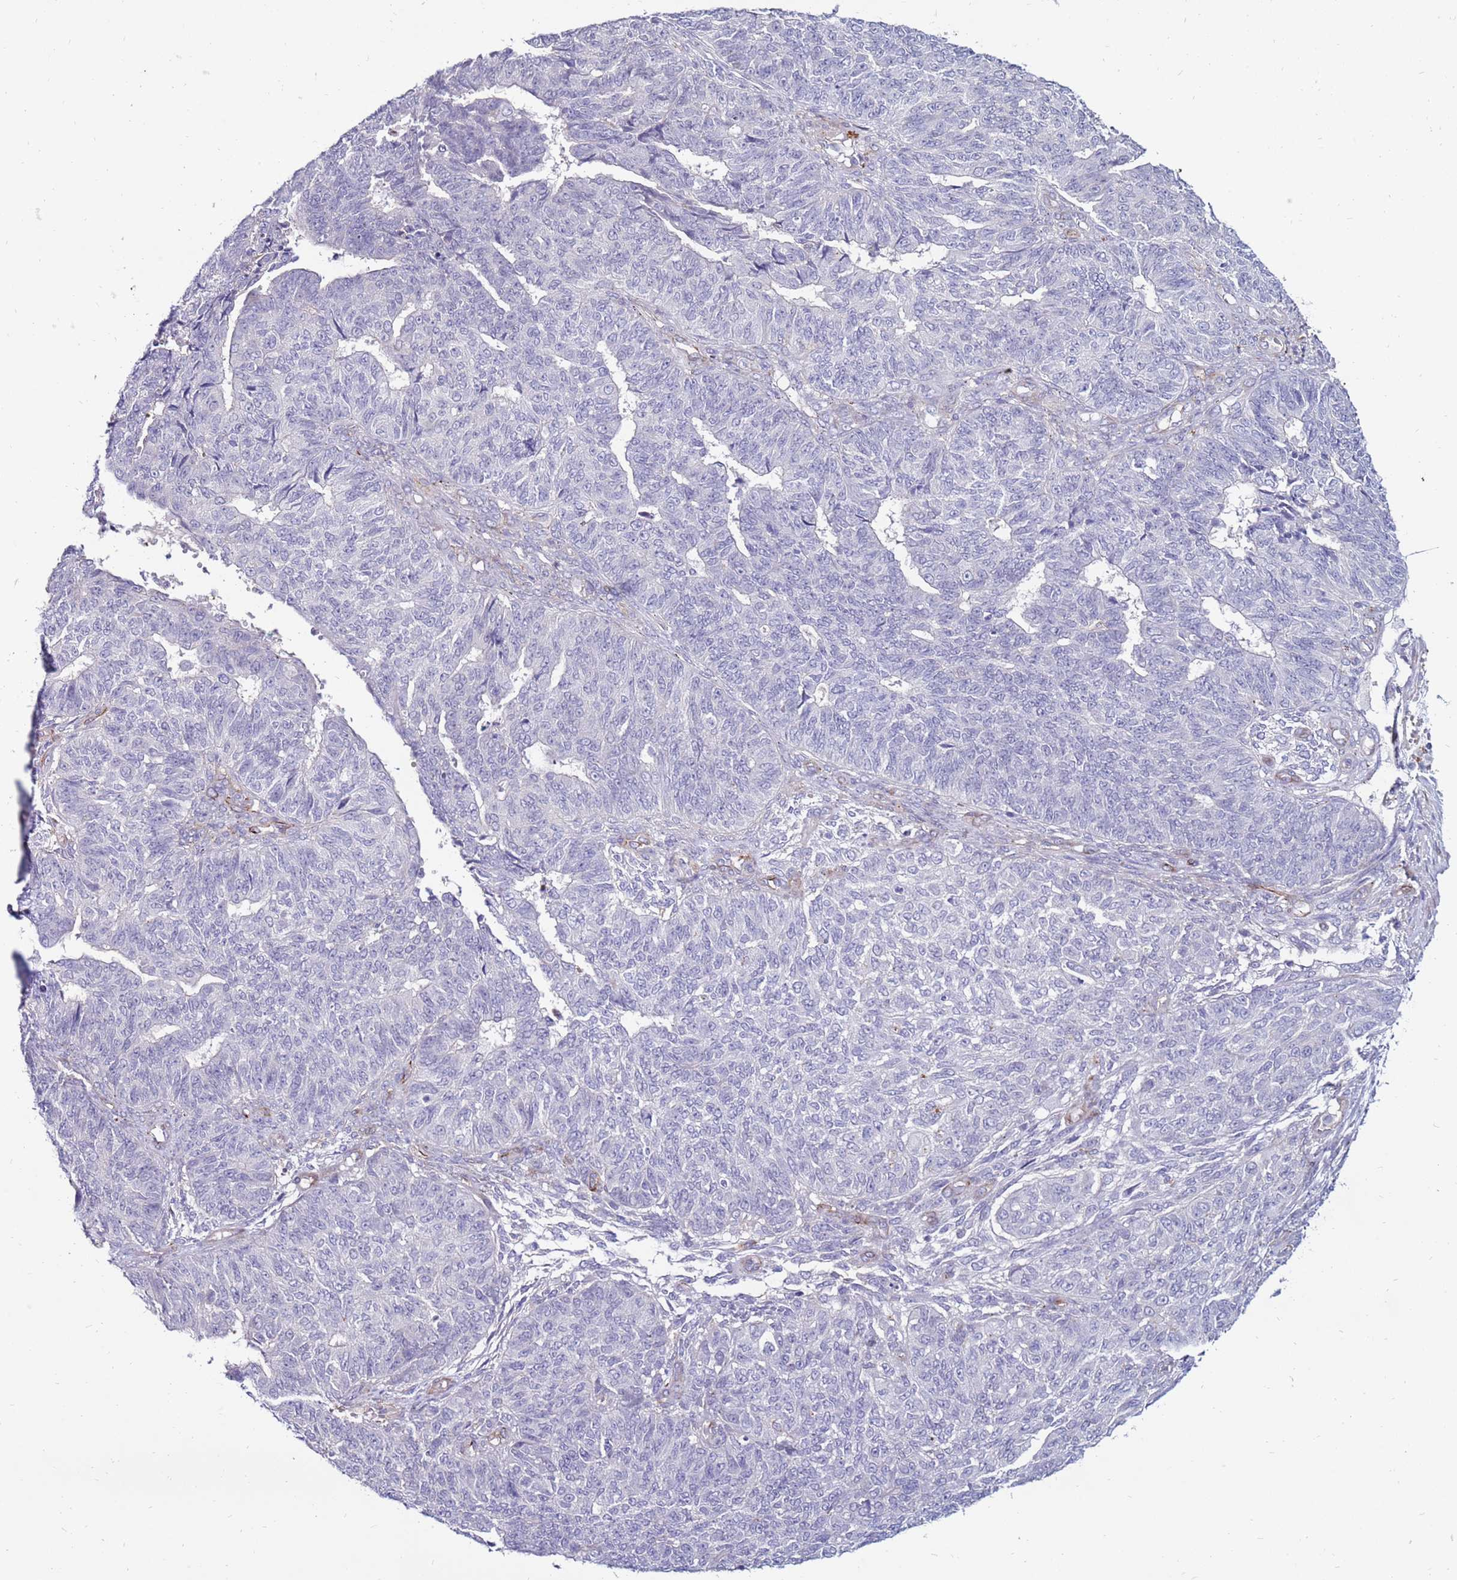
{"staining": {"intensity": "negative", "quantity": "none", "location": "none"}, "tissue": "endometrial cancer", "cell_type": "Tumor cells", "image_type": "cancer", "snomed": [{"axis": "morphology", "description": "Adenocarcinoma, NOS"}, {"axis": "topography", "description": "Endometrium"}], "caption": "The immunohistochemistry image has no significant positivity in tumor cells of endometrial cancer (adenocarcinoma) tissue.", "gene": "CLEC4M", "patient": {"sex": "female", "age": 32}}